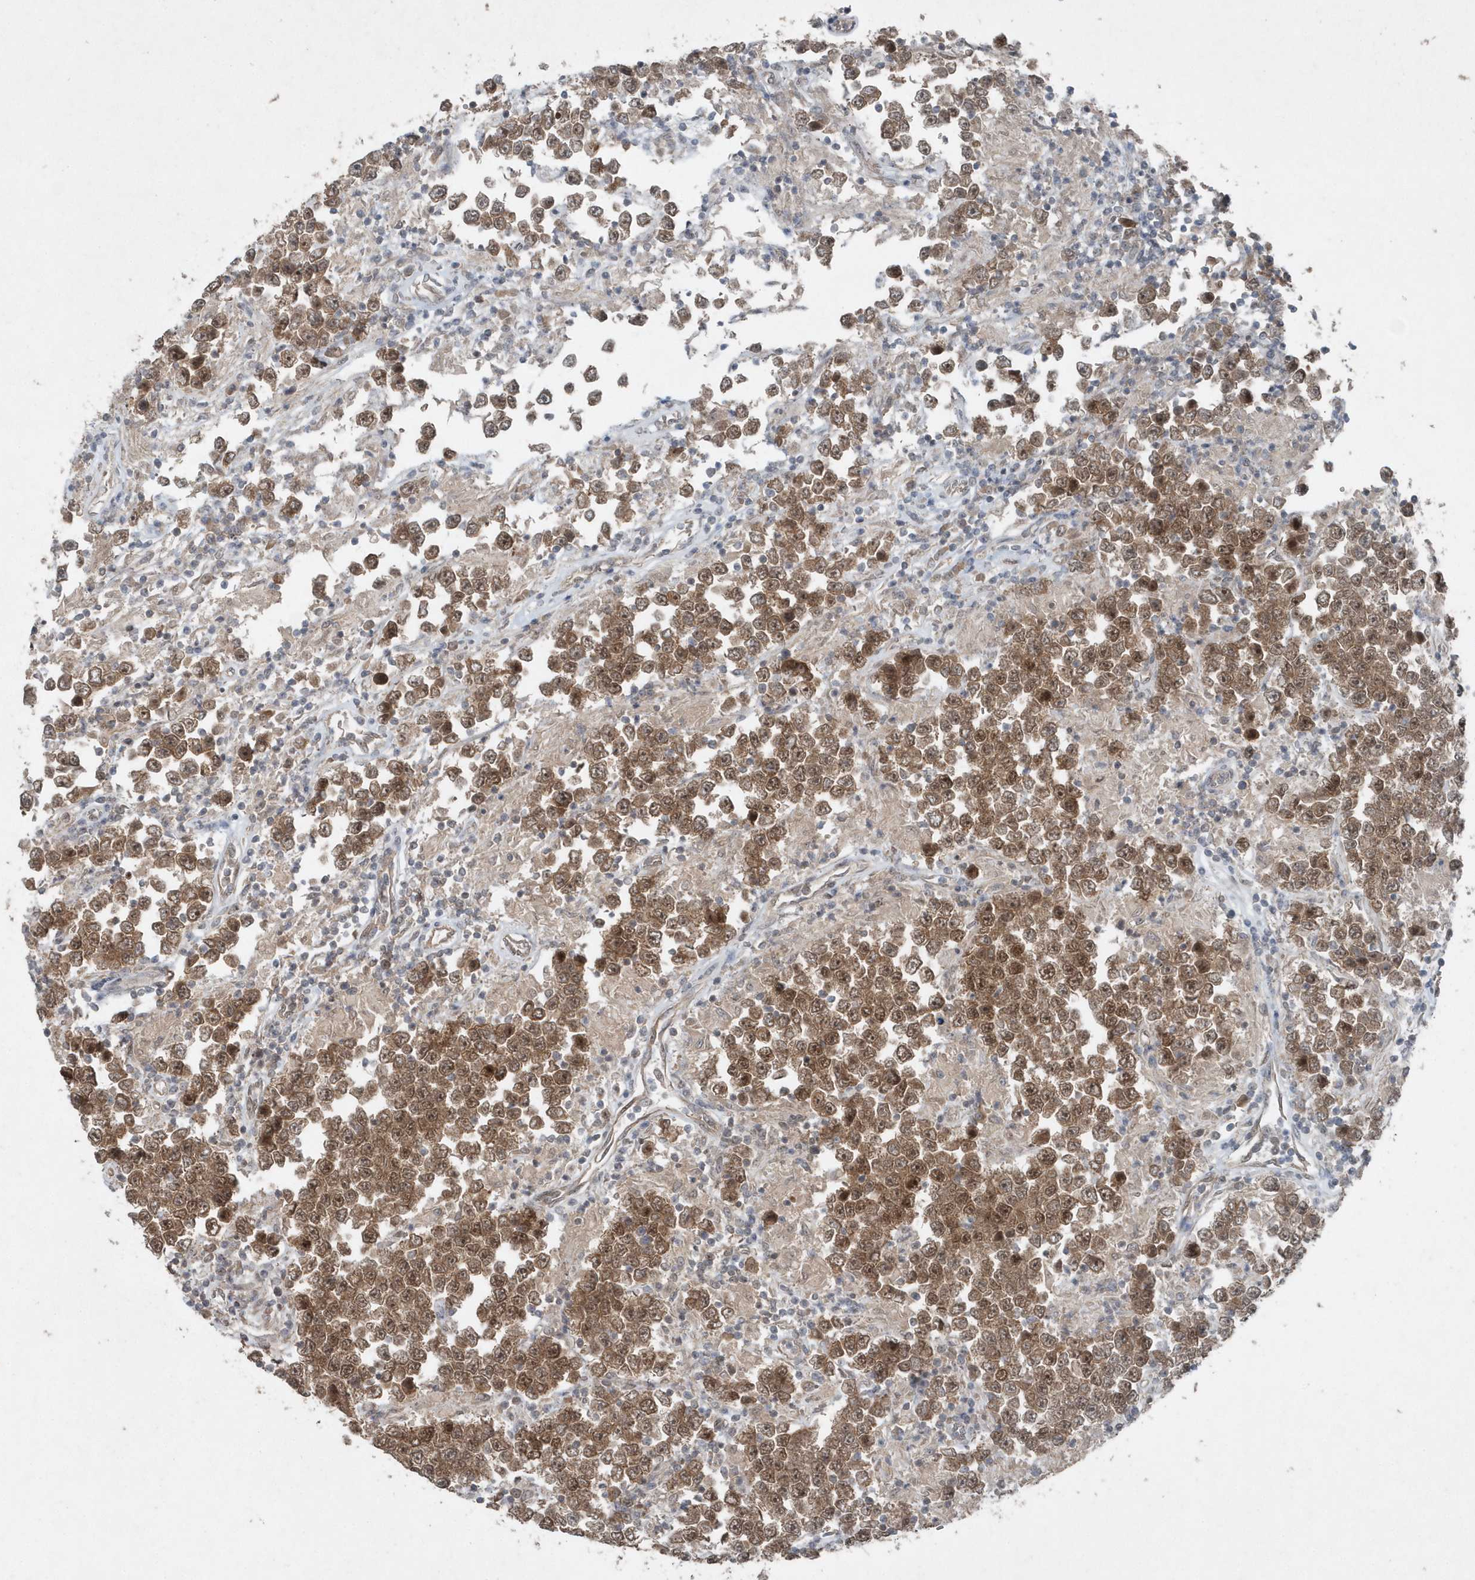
{"staining": {"intensity": "moderate", "quantity": ">75%", "location": "cytoplasmic/membranous,nuclear"}, "tissue": "testis cancer", "cell_type": "Tumor cells", "image_type": "cancer", "snomed": [{"axis": "morphology", "description": "Normal tissue, NOS"}, {"axis": "morphology", "description": "Urothelial carcinoma, High grade"}, {"axis": "morphology", "description": "Seminoma, NOS"}, {"axis": "morphology", "description": "Carcinoma, Embryonal, NOS"}, {"axis": "topography", "description": "Urinary bladder"}, {"axis": "topography", "description": "Testis"}], "caption": "A medium amount of moderate cytoplasmic/membranous and nuclear staining is present in about >75% of tumor cells in testis cancer (seminoma) tissue.", "gene": "QTRT2", "patient": {"sex": "male", "age": 41}}